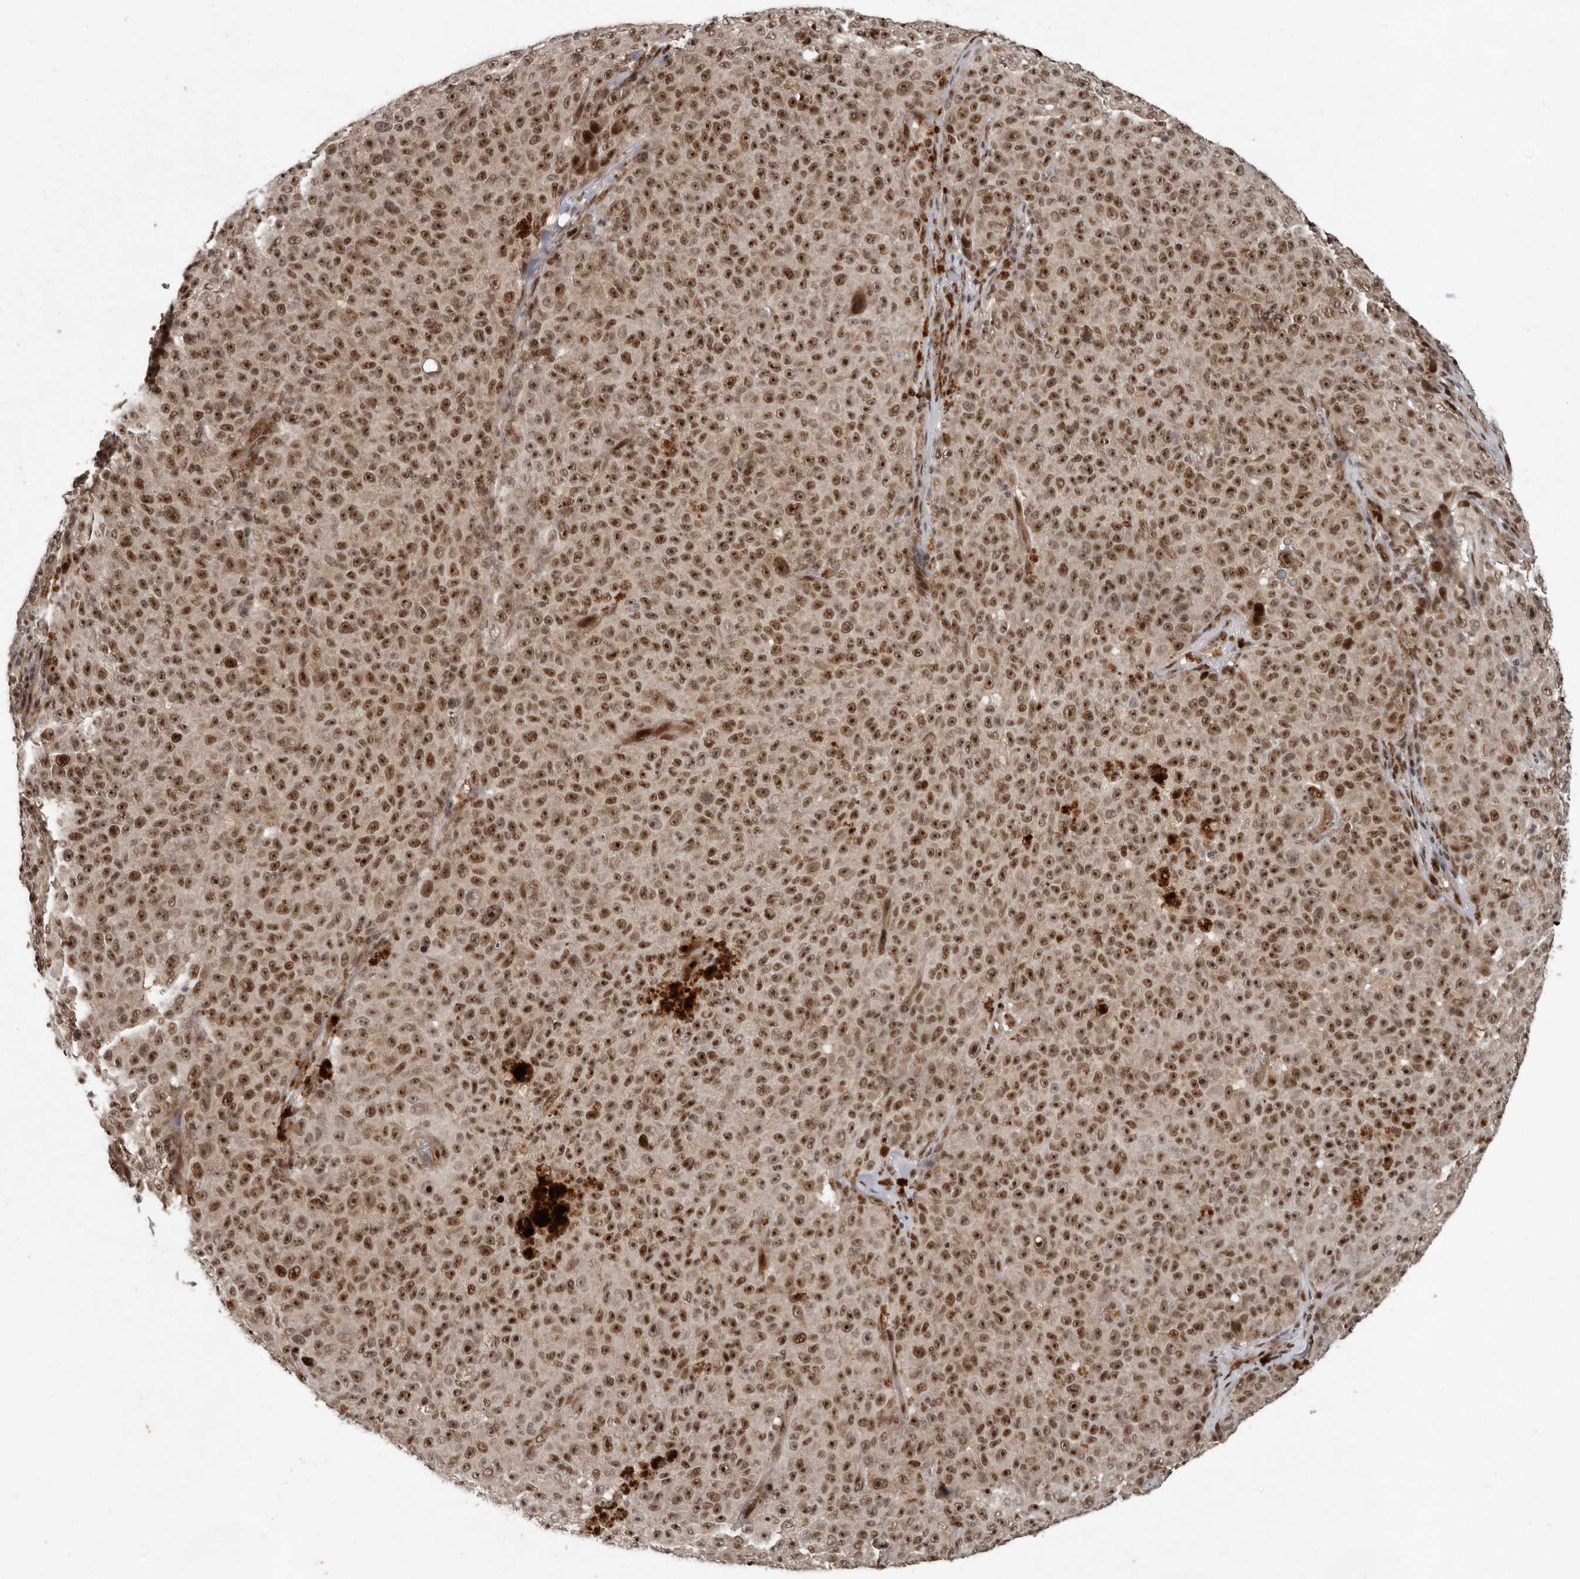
{"staining": {"intensity": "strong", "quantity": ">75%", "location": "nuclear"}, "tissue": "melanoma", "cell_type": "Tumor cells", "image_type": "cancer", "snomed": [{"axis": "morphology", "description": "Malignant melanoma, NOS"}, {"axis": "topography", "description": "Skin"}], "caption": "DAB immunohistochemical staining of human melanoma exhibits strong nuclear protein staining in approximately >75% of tumor cells. Nuclei are stained in blue.", "gene": "CDC27", "patient": {"sex": "female", "age": 82}}